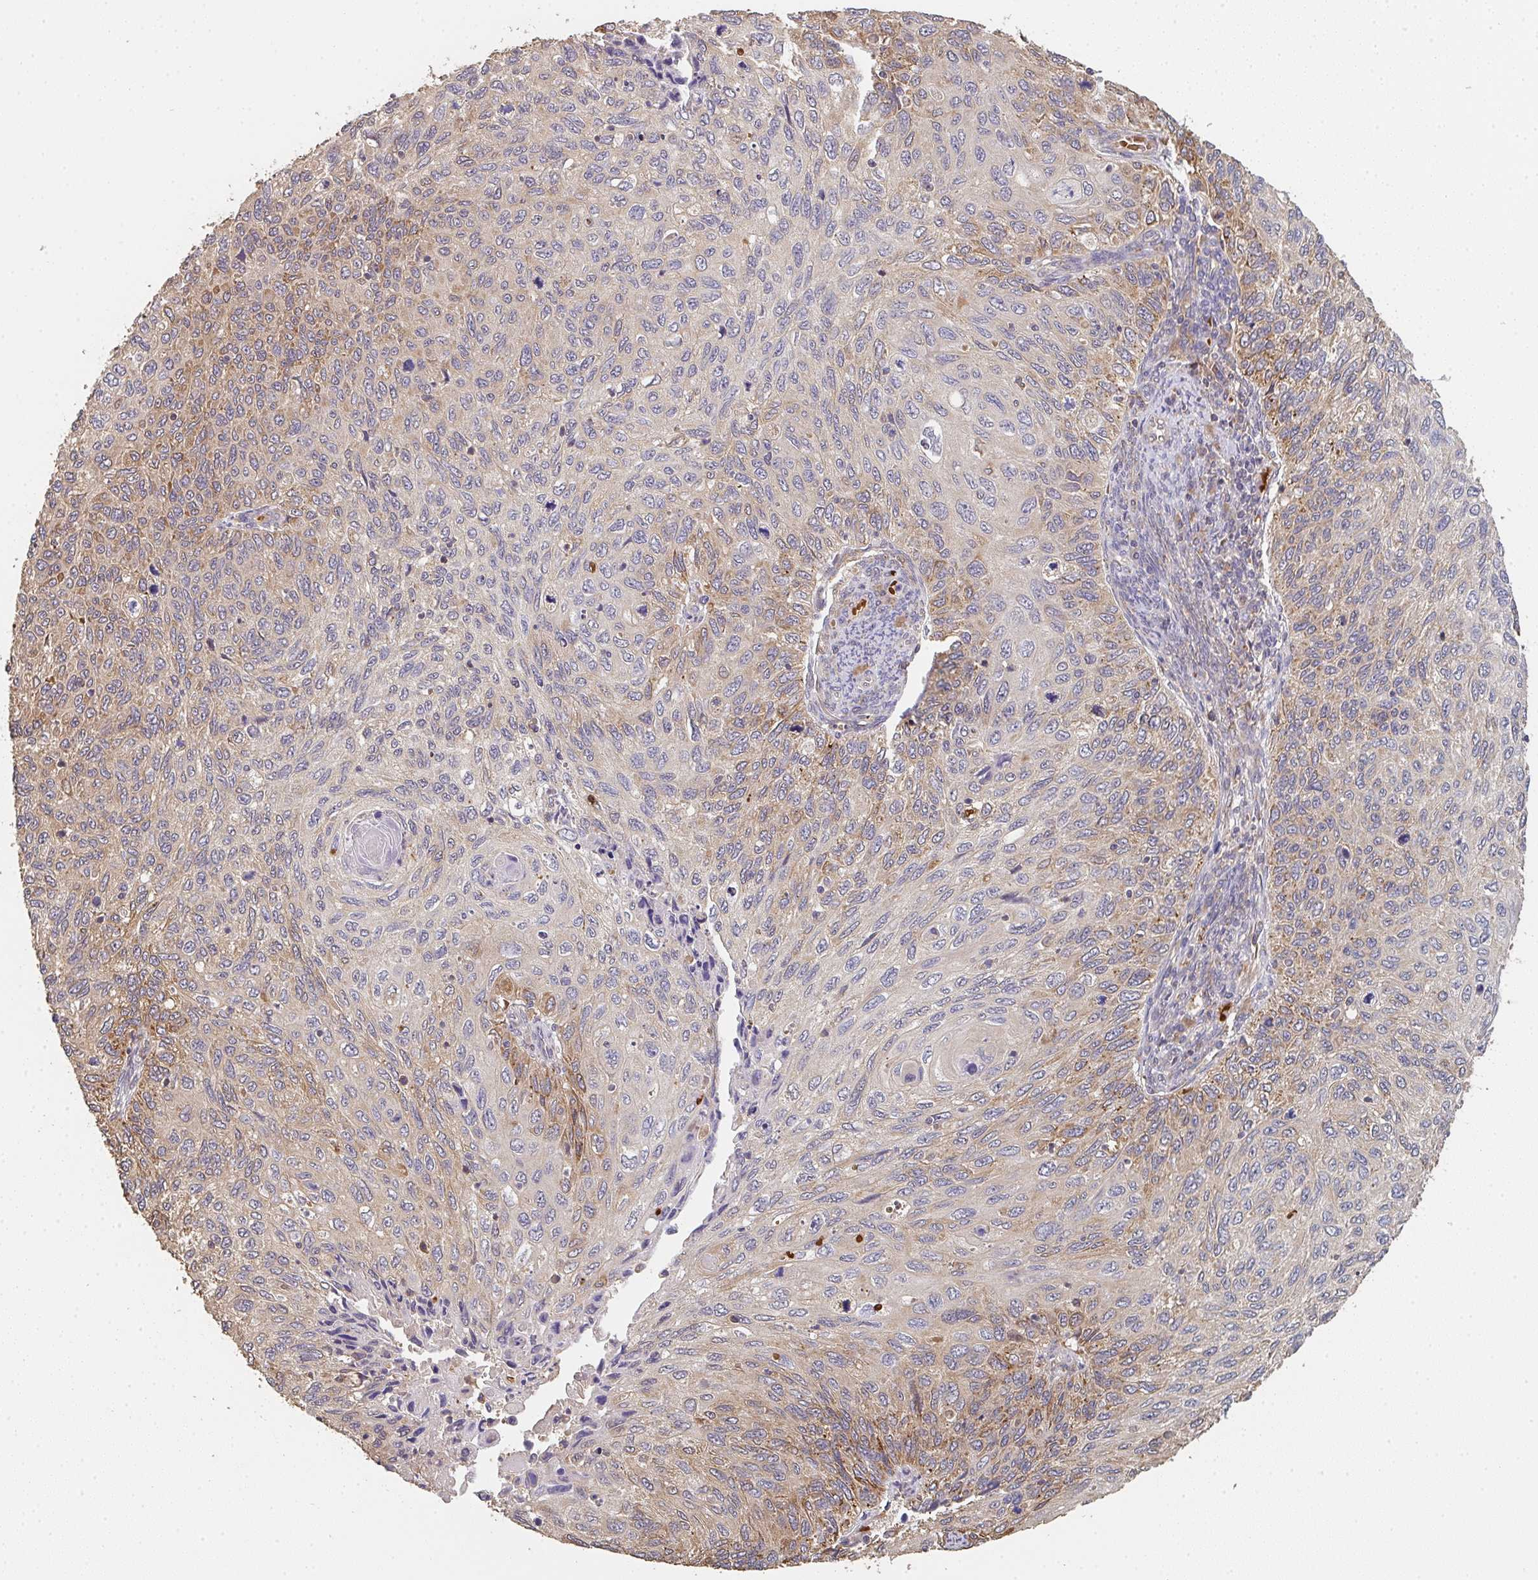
{"staining": {"intensity": "weak", "quantity": "25%-75%", "location": "cytoplasmic/membranous"}, "tissue": "cervical cancer", "cell_type": "Tumor cells", "image_type": "cancer", "snomed": [{"axis": "morphology", "description": "Squamous cell carcinoma, NOS"}, {"axis": "topography", "description": "Cervix"}], "caption": "Immunohistochemical staining of cervical squamous cell carcinoma exhibits low levels of weak cytoplasmic/membranous protein positivity in about 25%-75% of tumor cells. The staining was performed using DAB (3,3'-diaminobenzidine) to visualize the protein expression in brown, while the nuclei were stained in blue with hematoxylin (Magnification: 20x).", "gene": "POLG", "patient": {"sex": "female", "age": 70}}